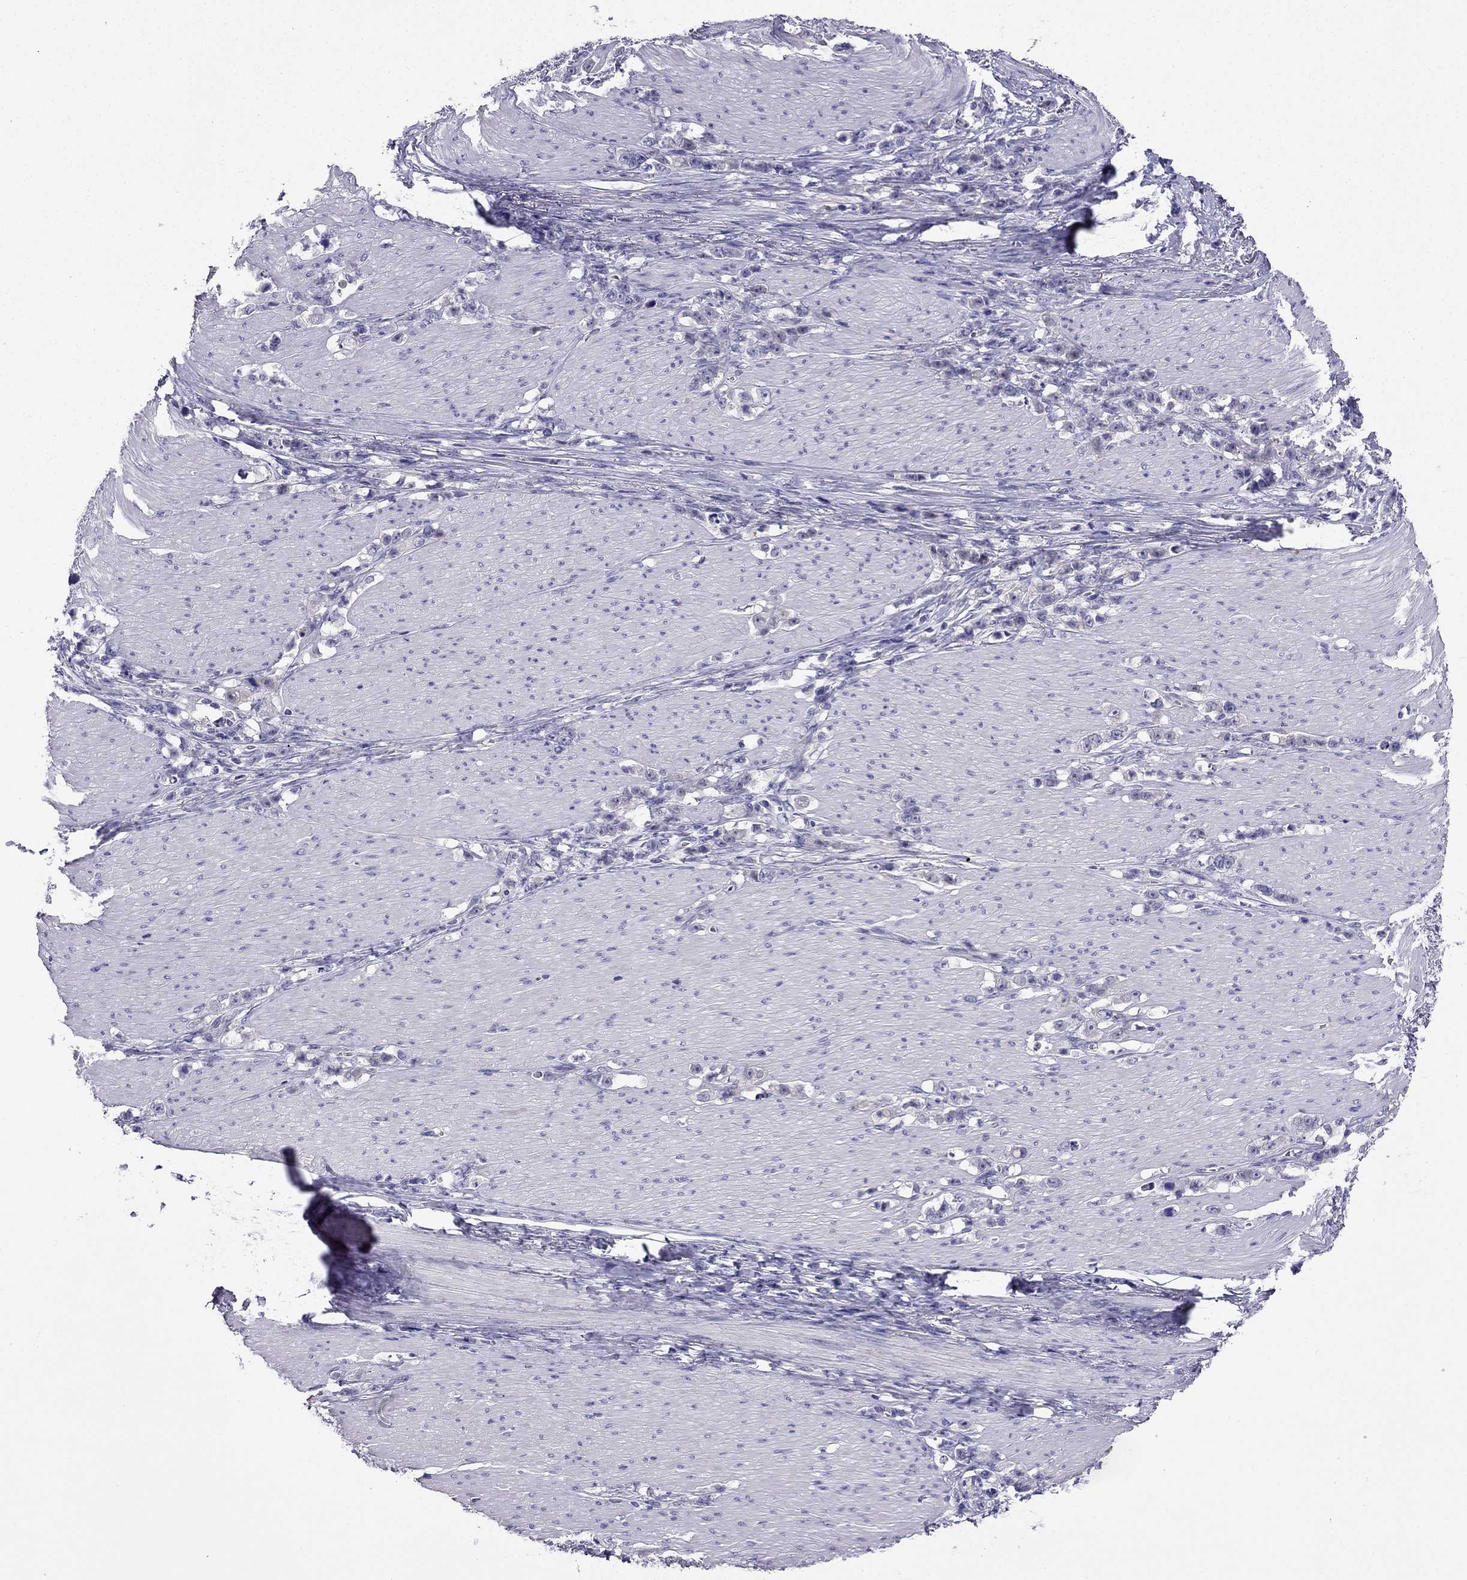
{"staining": {"intensity": "negative", "quantity": "none", "location": "none"}, "tissue": "stomach cancer", "cell_type": "Tumor cells", "image_type": "cancer", "snomed": [{"axis": "morphology", "description": "Adenocarcinoma, NOS"}, {"axis": "topography", "description": "Stomach, lower"}], "caption": "Stomach adenocarcinoma was stained to show a protein in brown. There is no significant staining in tumor cells.", "gene": "KCNJ10", "patient": {"sex": "male", "age": 88}}